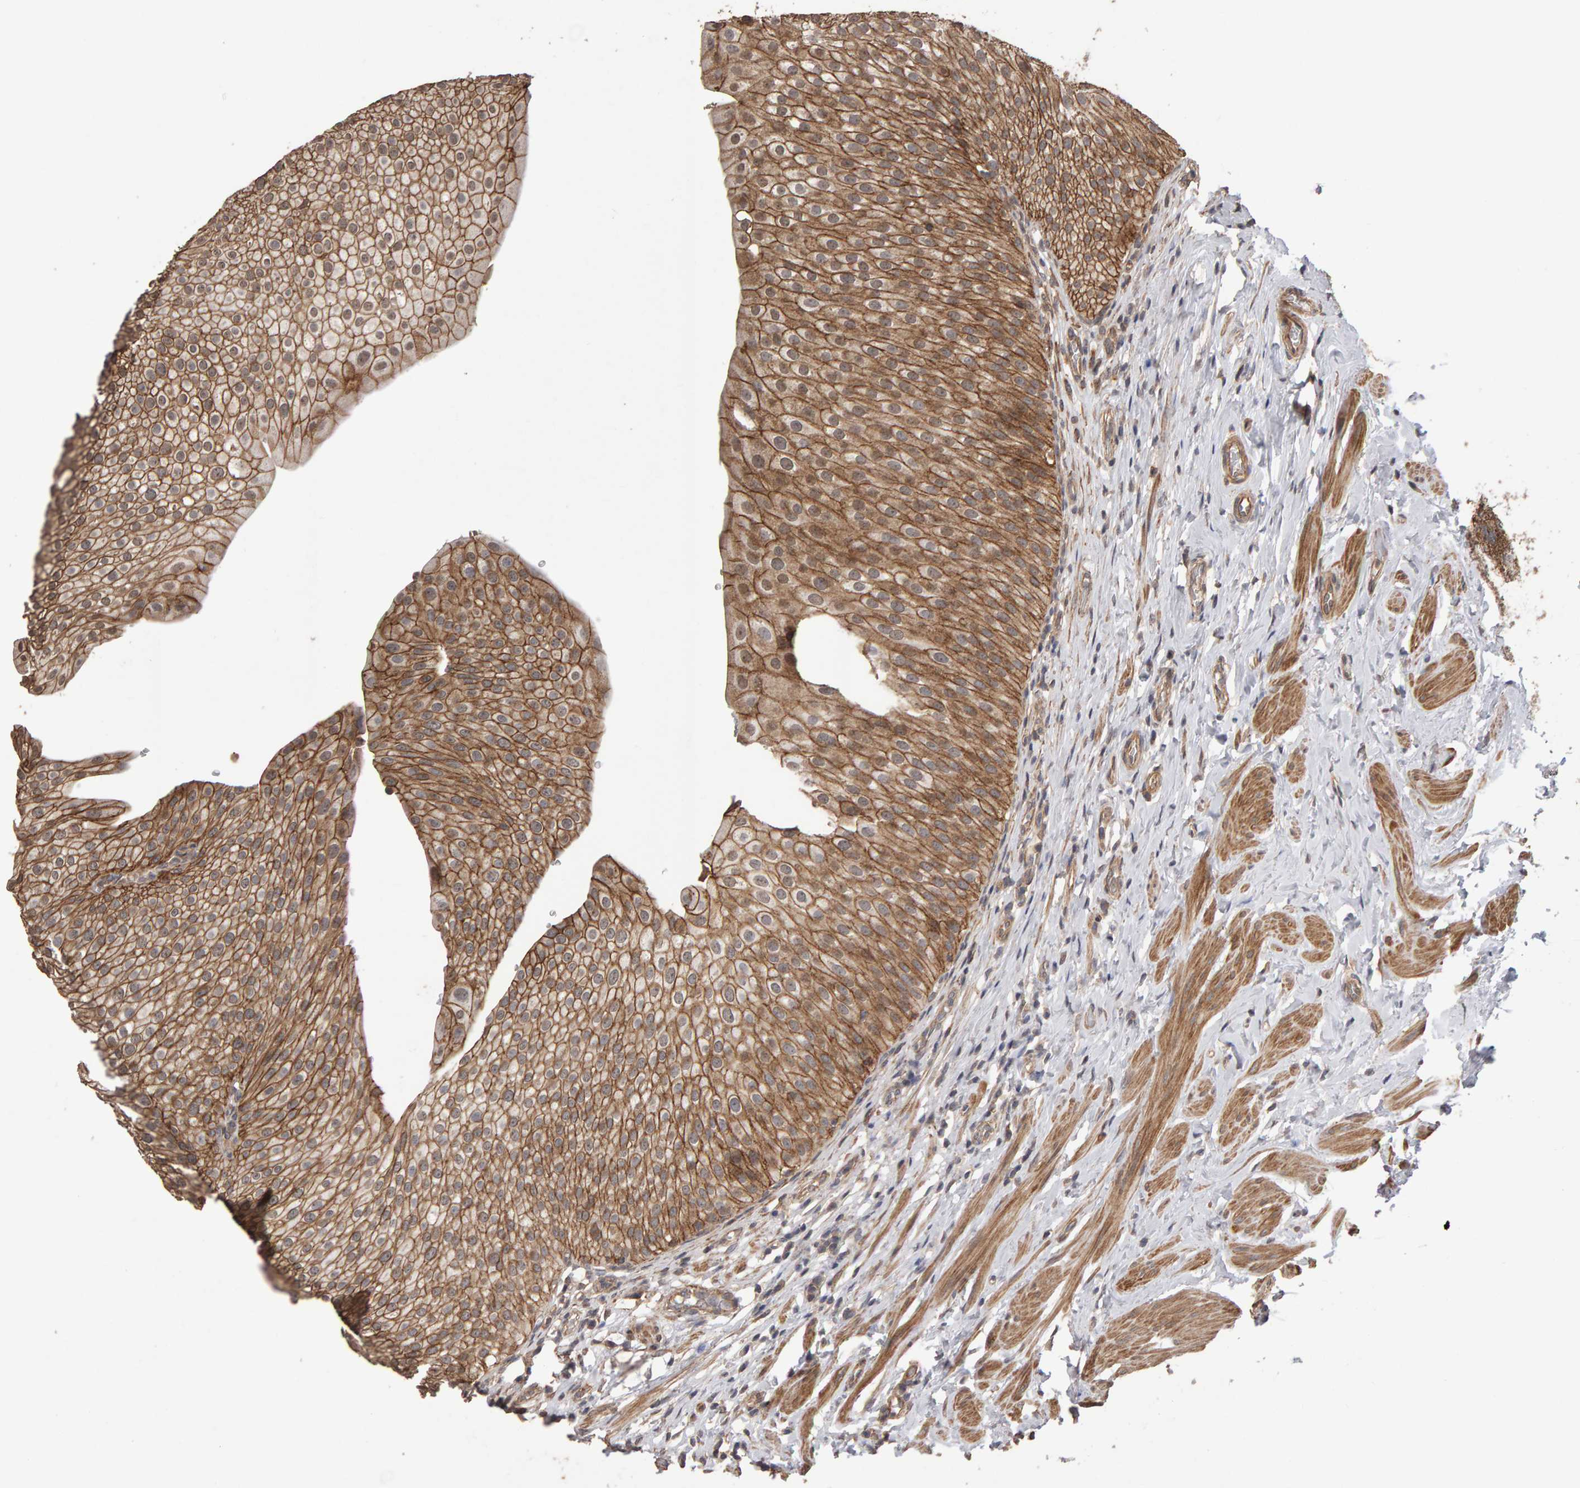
{"staining": {"intensity": "strong", "quantity": ">75%", "location": "cytoplasmic/membranous"}, "tissue": "urothelial cancer", "cell_type": "Tumor cells", "image_type": "cancer", "snomed": [{"axis": "morphology", "description": "Normal tissue, NOS"}, {"axis": "morphology", "description": "Urothelial carcinoma, Low grade"}, {"axis": "topography", "description": "Smooth muscle"}, {"axis": "topography", "description": "Urinary bladder"}], "caption": "Urothelial carcinoma (low-grade) stained with DAB IHC shows high levels of strong cytoplasmic/membranous expression in approximately >75% of tumor cells.", "gene": "SCRIB", "patient": {"sex": "male", "age": 60}}